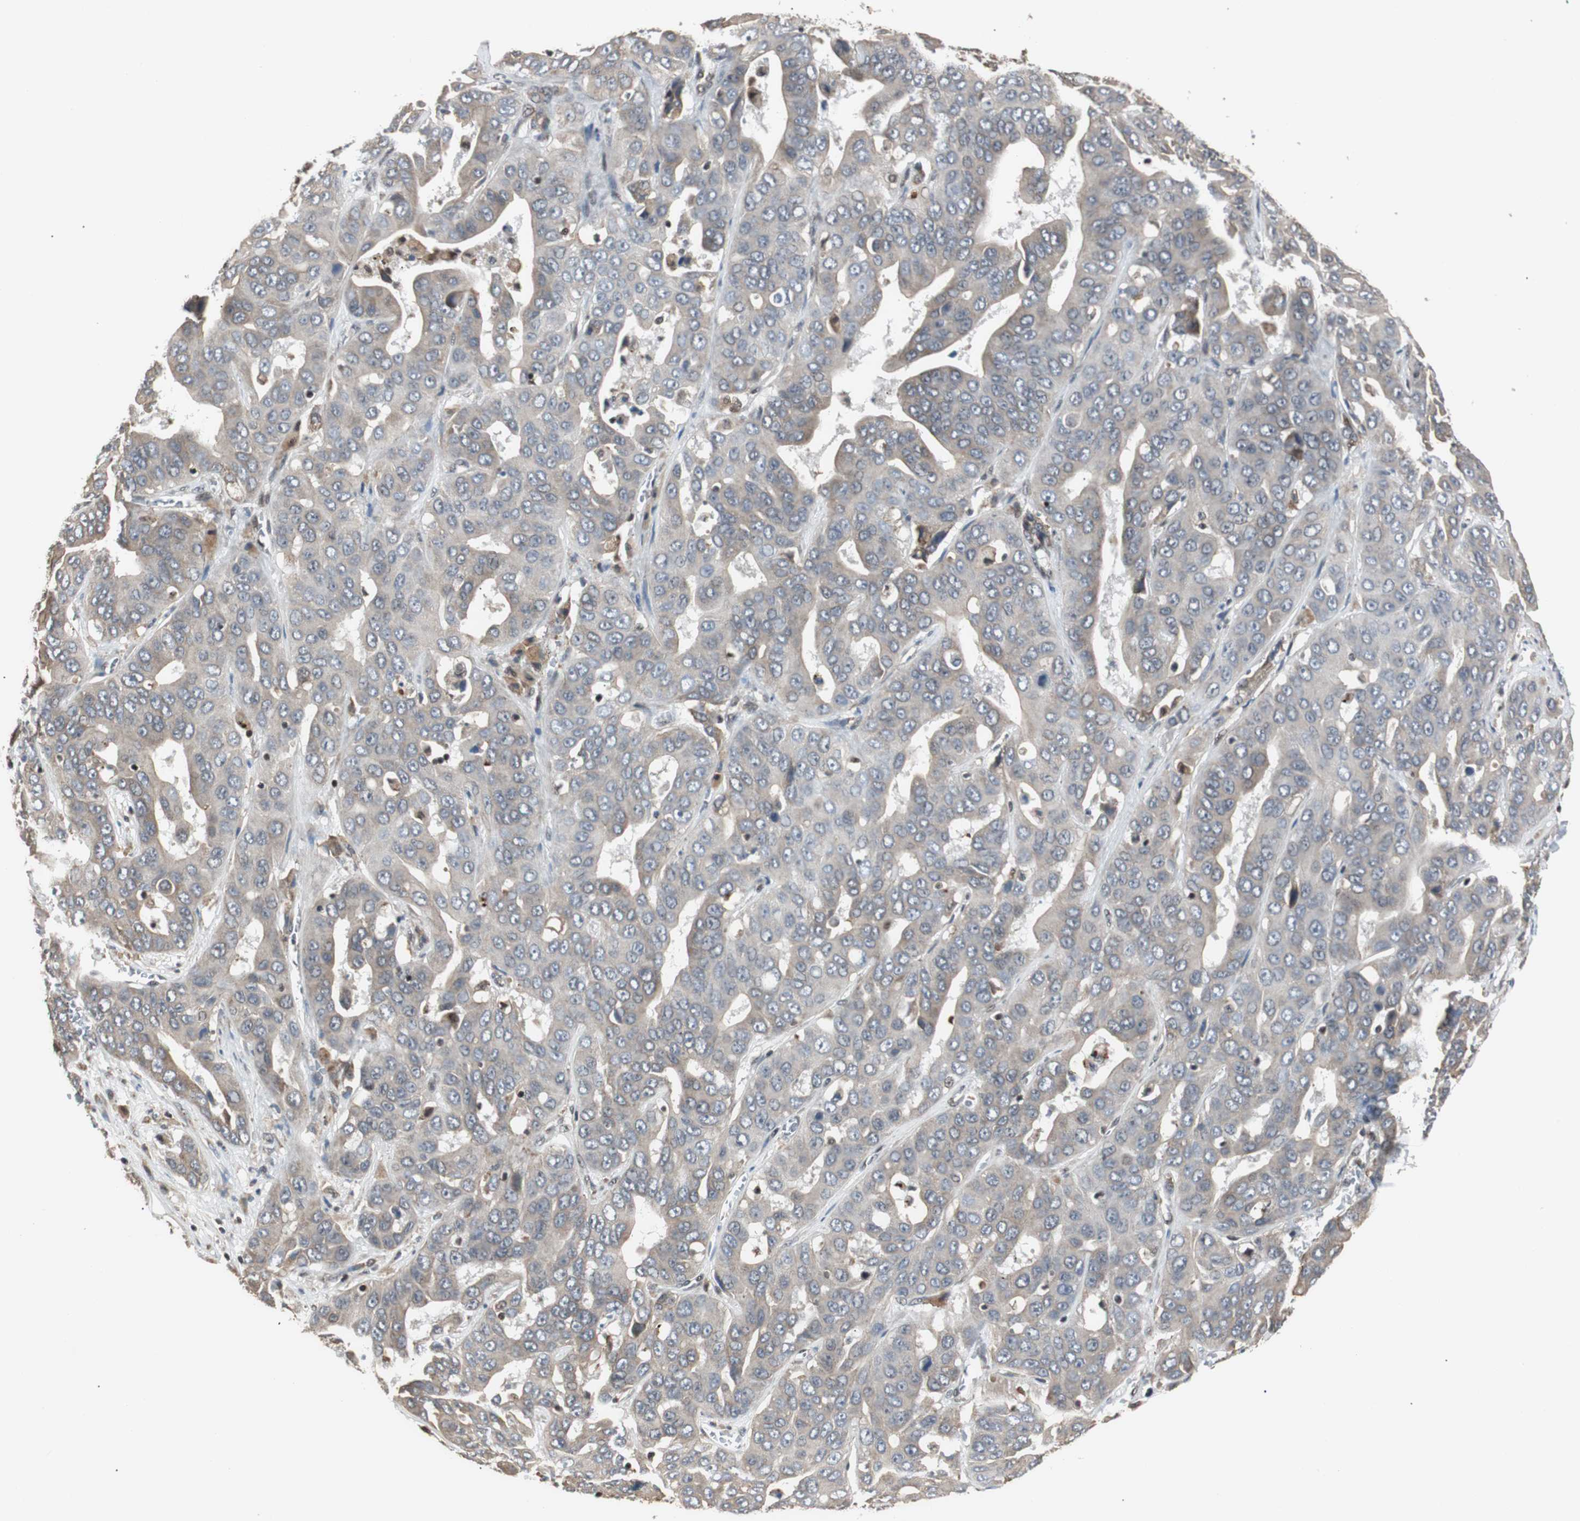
{"staining": {"intensity": "weak", "quantity": "25%-75%", "location": "cytoplasmic/membranous"}, "tissue": "liver cancer", "cell_type": "Tumor cells", "image_type": "cancer", "snomed": [{"axis": "morphology", "description": "Cholangiocarcinoma"}, {"axis": "topography", "description": "Liver"}], "caption": "High-power microscopy captured an immunohistochemistry micrograph of liver cancer (cholangiocarcinoma), revealing weak cytoplasmic/membranous expression in about 25%-75% of tumor cells.", "gene": "TERF2IP", "patient": {"sex": "female", "age": 52}}